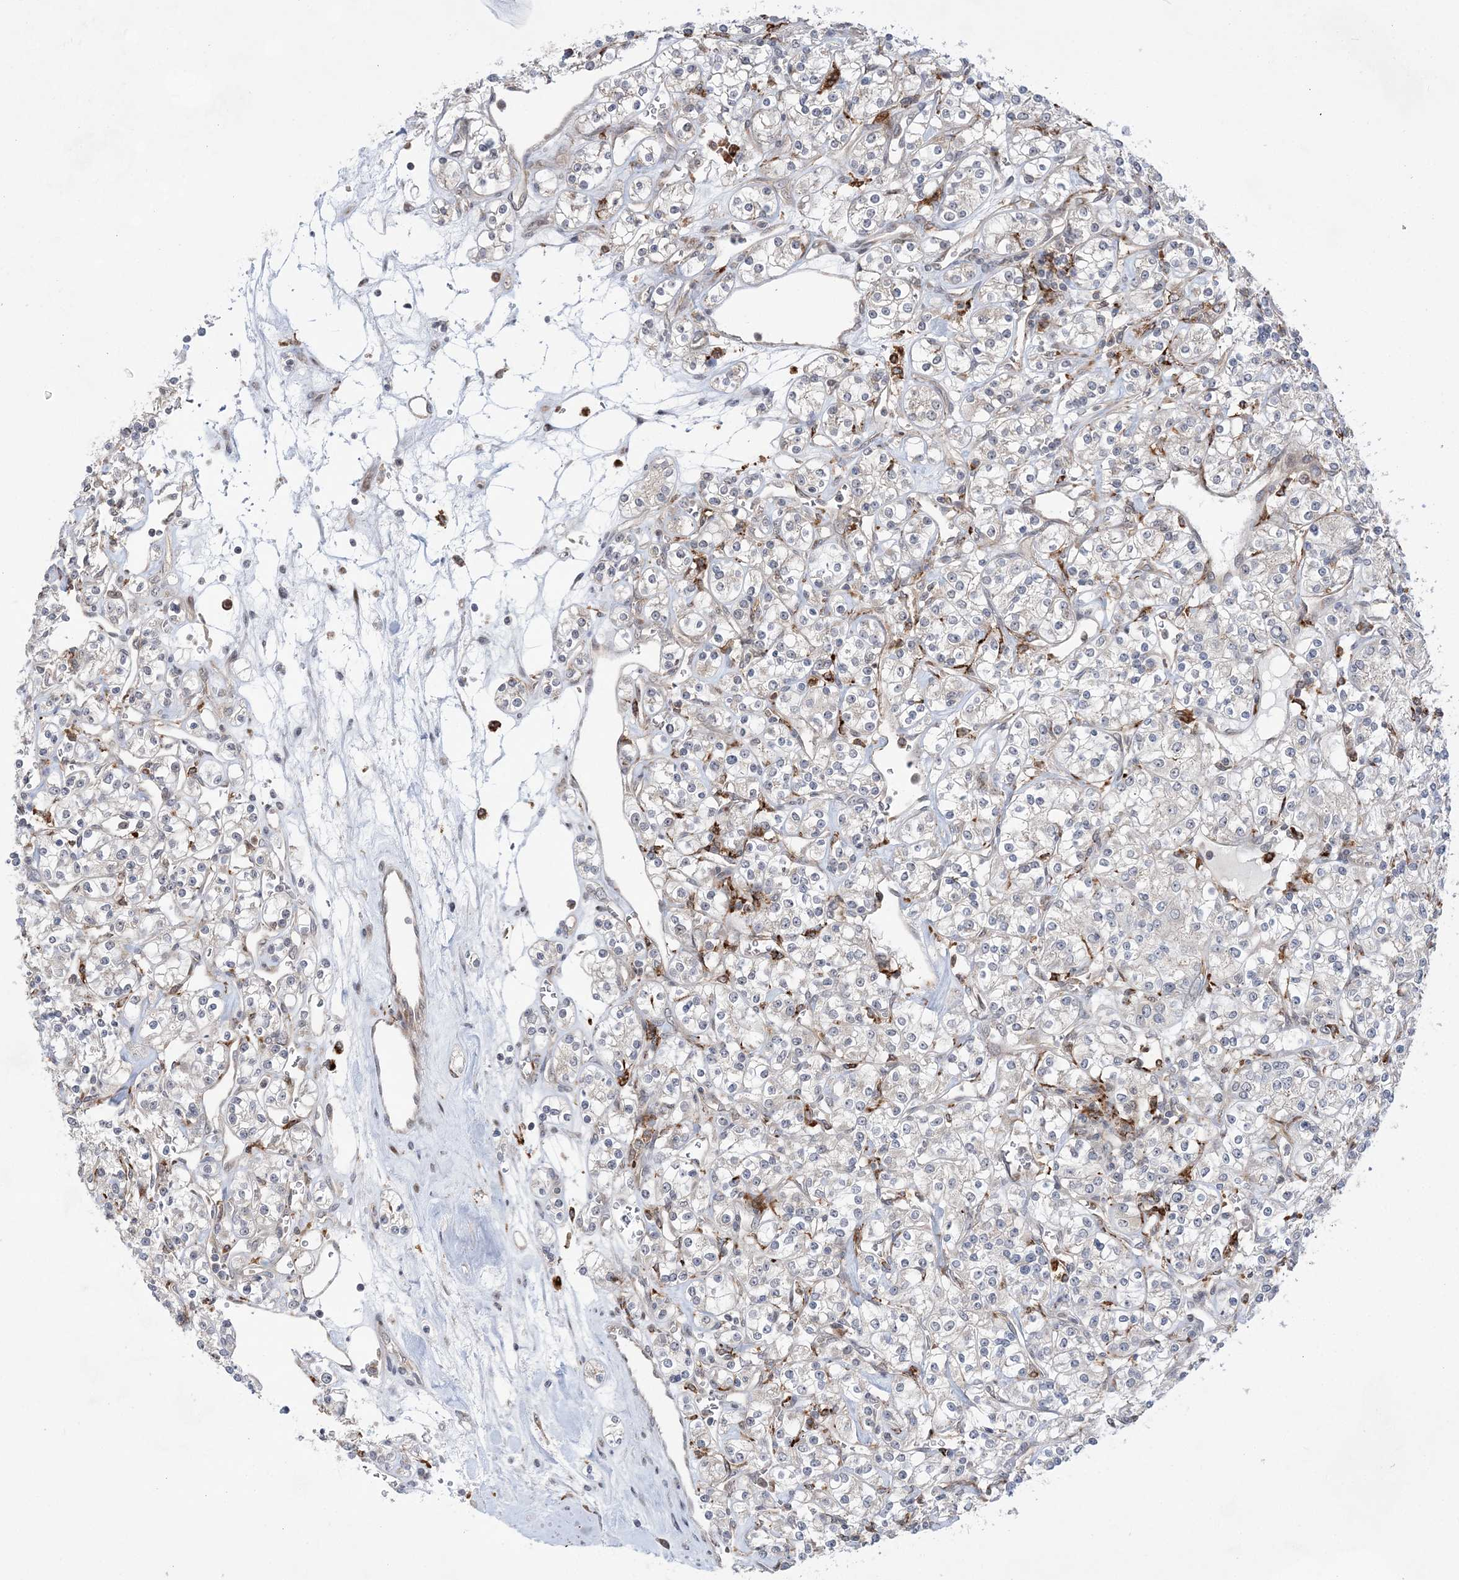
{"staining": {"intensity": "weak", "quantity": "<25%", "location": "cytoplasmic/membranous"}, "tissue": "renal cancer", "cell_type": "Tumor cells", "image_type": "cancer", "snomed": [{"axis": "morphology", "description": "Adenocarcinoma, NOS"}, {"axis": "topography", "description": "Kidney"}], "caption": "IHC of human renal cancer (adenocarcinoma) reveals no expression in tumor cells. Nuclei are stained in blue.", "gene": "ANAPC15", "patient": {"sex": "male", "age": 77}}